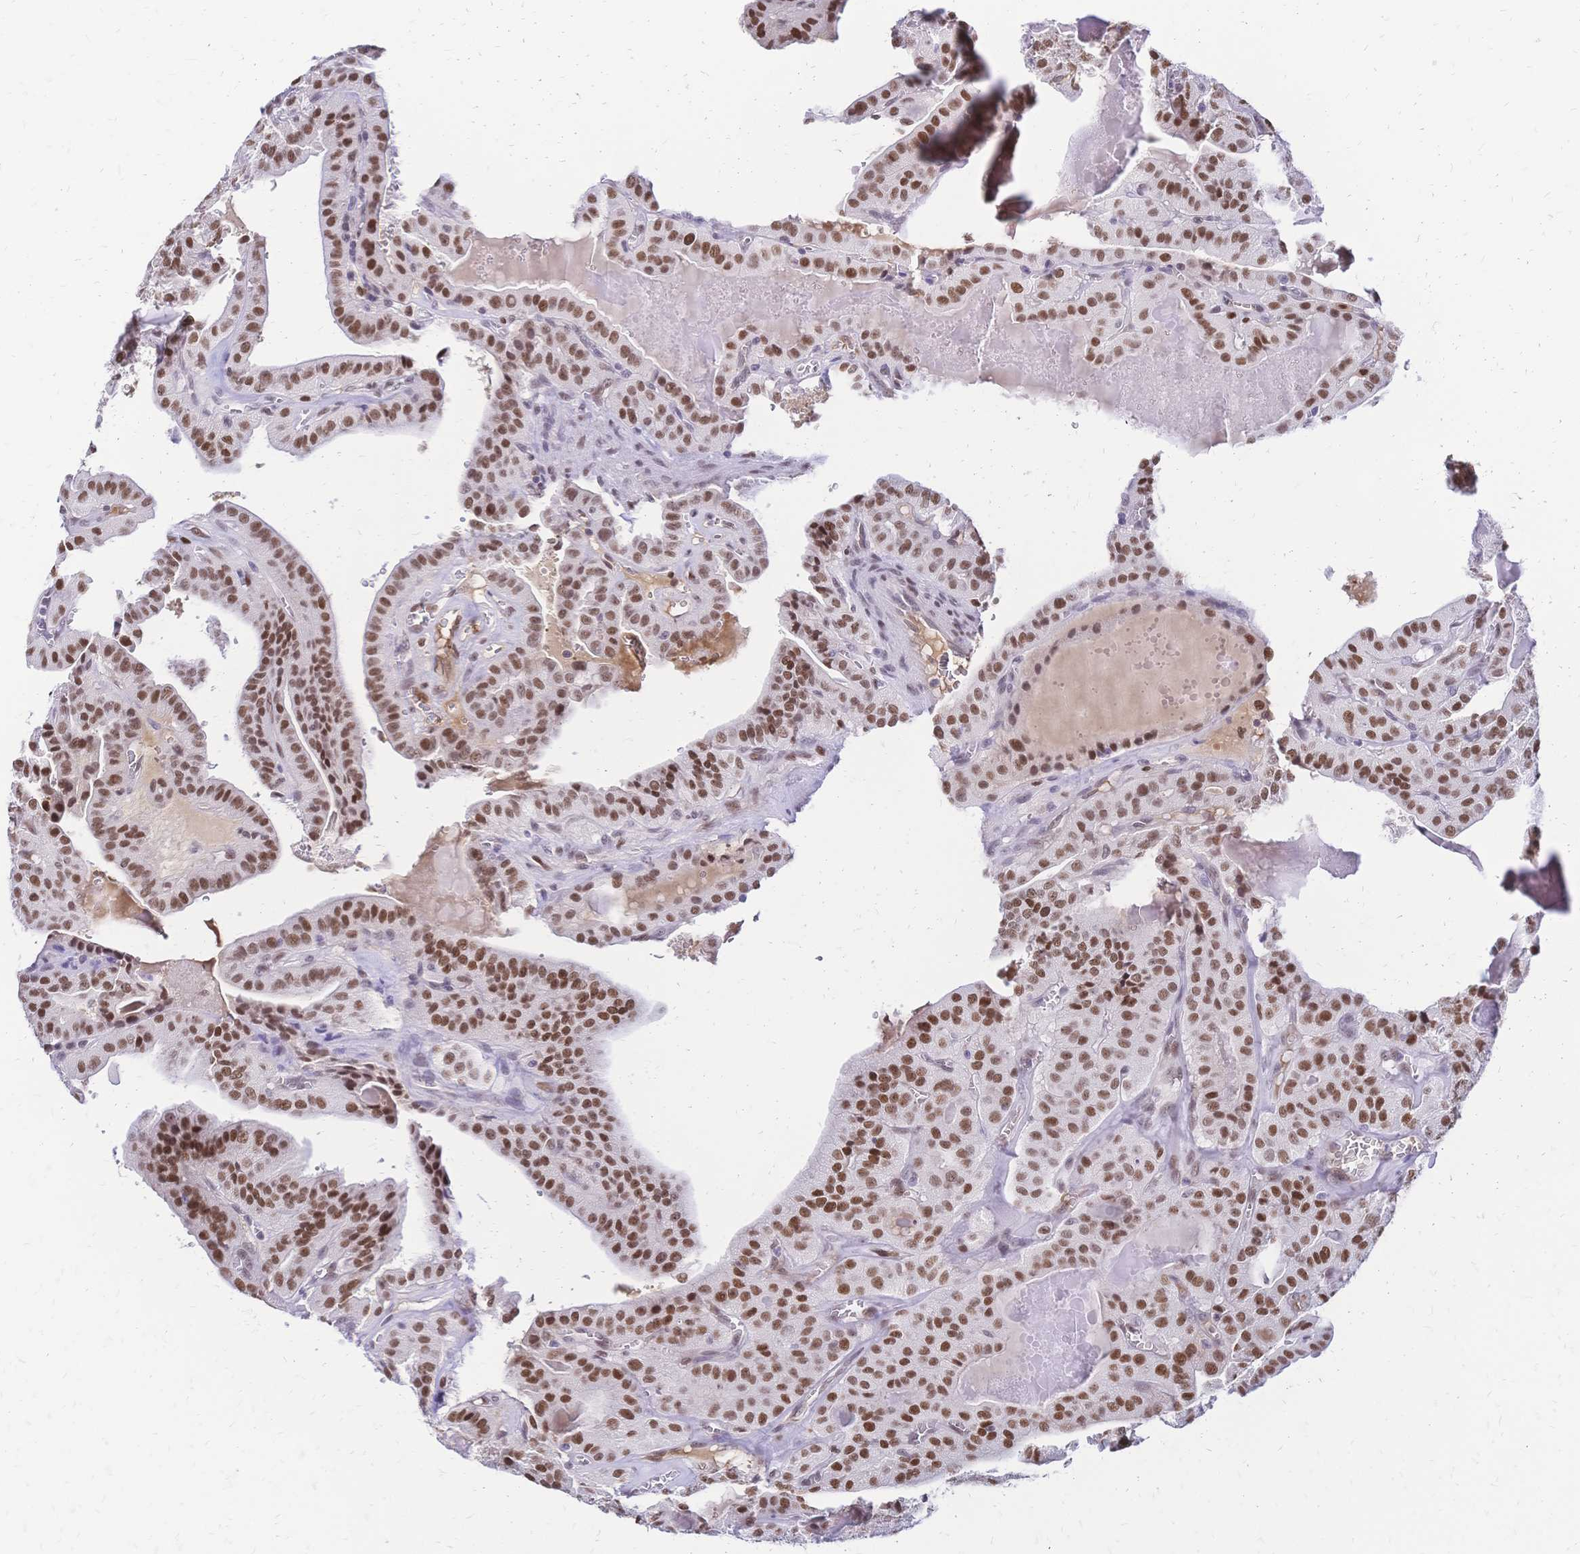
{"staining": {"intensity": "moderate", "quantity": ">75%", "location": "nuclear"}, "tissue": "thyroid cancer", "cell_type": "Tumor cells", "image_type": "cancer", "snomed": [{"axis": "morphology", "description": "Papillary adenocarcinoma, NOS"}, {"axis": "topography", "description": "Thyroid gland"}], "caption": "Human papillary adenocarcinoma (thyroid) stained with a protein marker displays moderate staining in tumor cells.", "gene": "NFIC", "patient": {"sex": "male", "age": 52}}